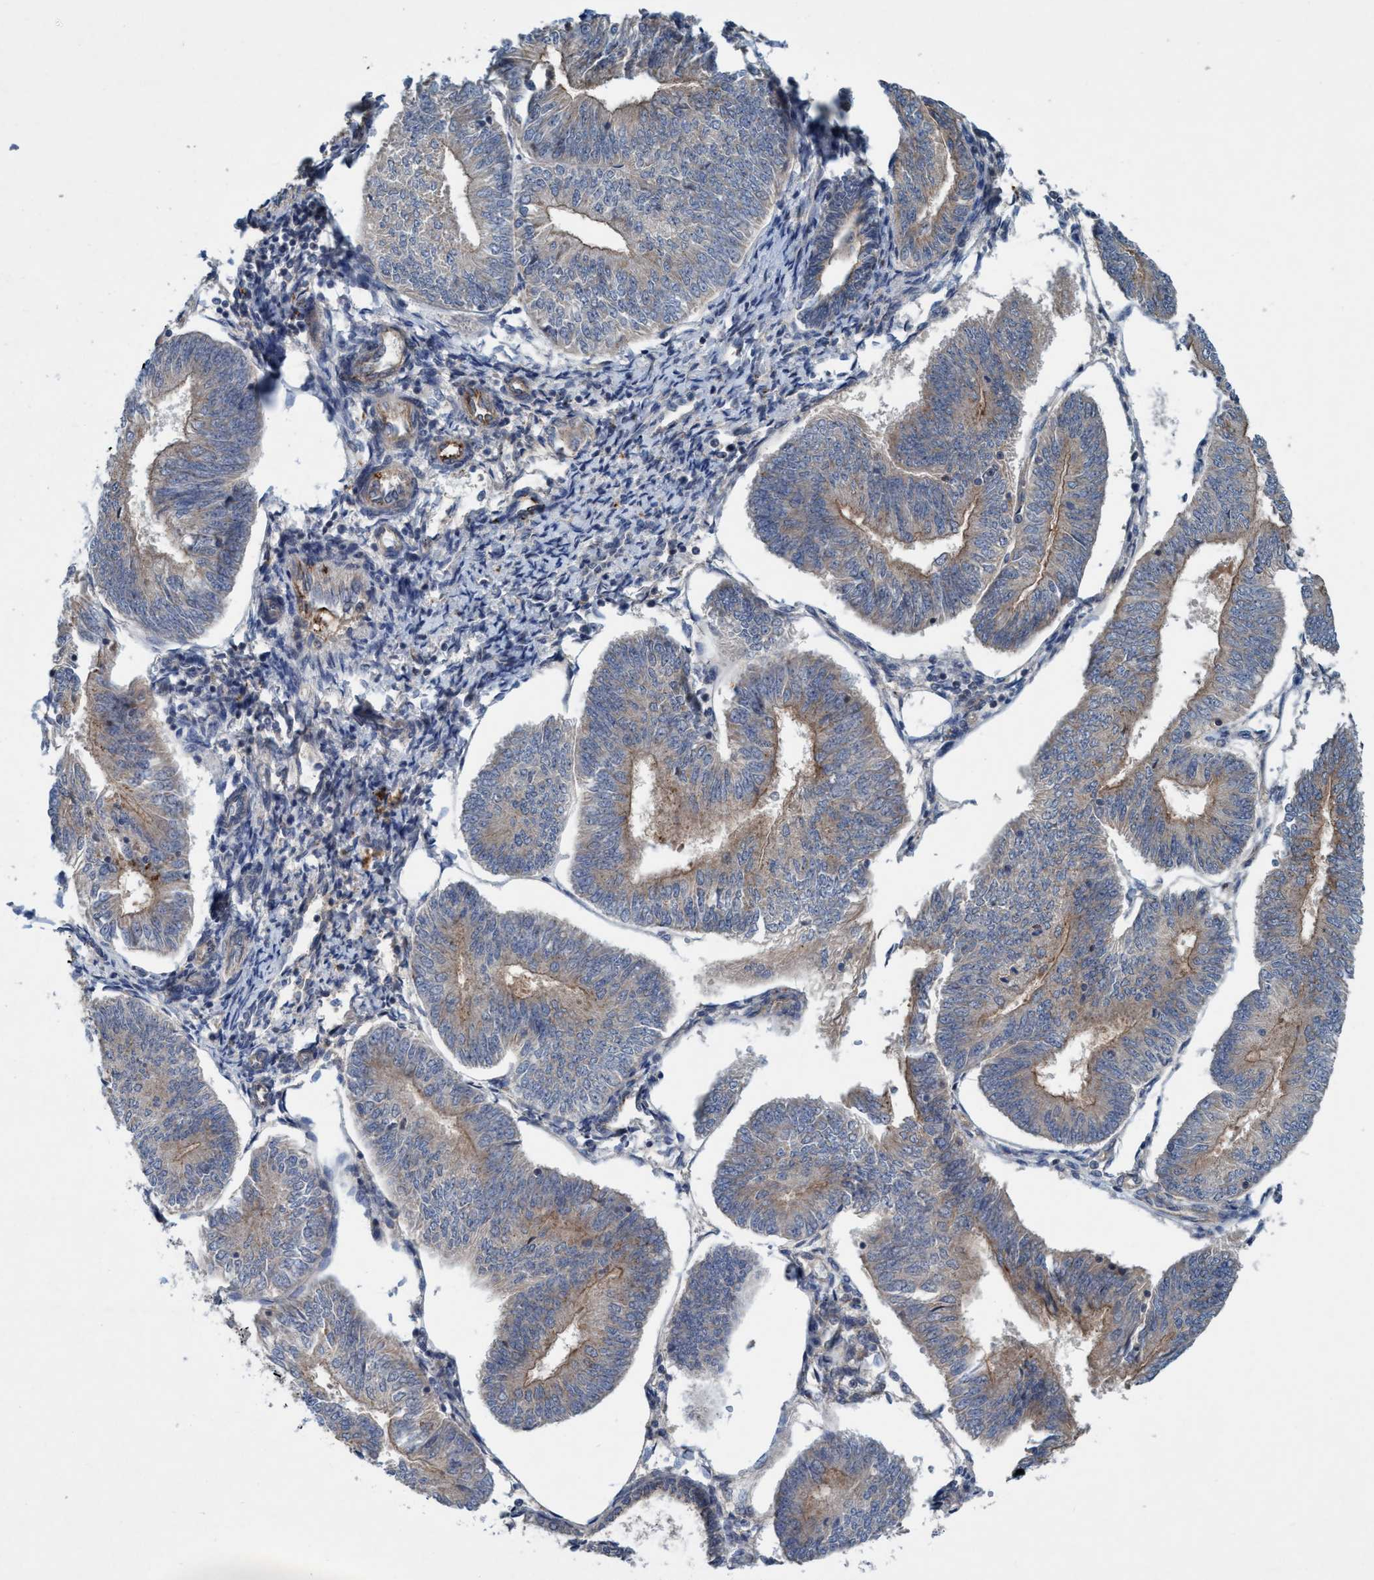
{"staining": {"intensity": "weak", "quantity": "<25%", "location": "cytoplasmic/membranous"}, "tissue": "endometrial cancer", "cell_type": "Tumor cells", "image_type": "cancer", "snomed": [{"axis": "morphology", "description": "Adenocarcinoma, NOS"}, {"axis": "topography", "description": "Endometrium"}], "caption": "IHC photomicrograph of neoplastic tissue: adenocarcinoma (endometrial) stained with DAB exhibits no significant protein positivity in tumor cells.", "gene": "TRIM65", "patient": {"sex": "female", "age": 58}}